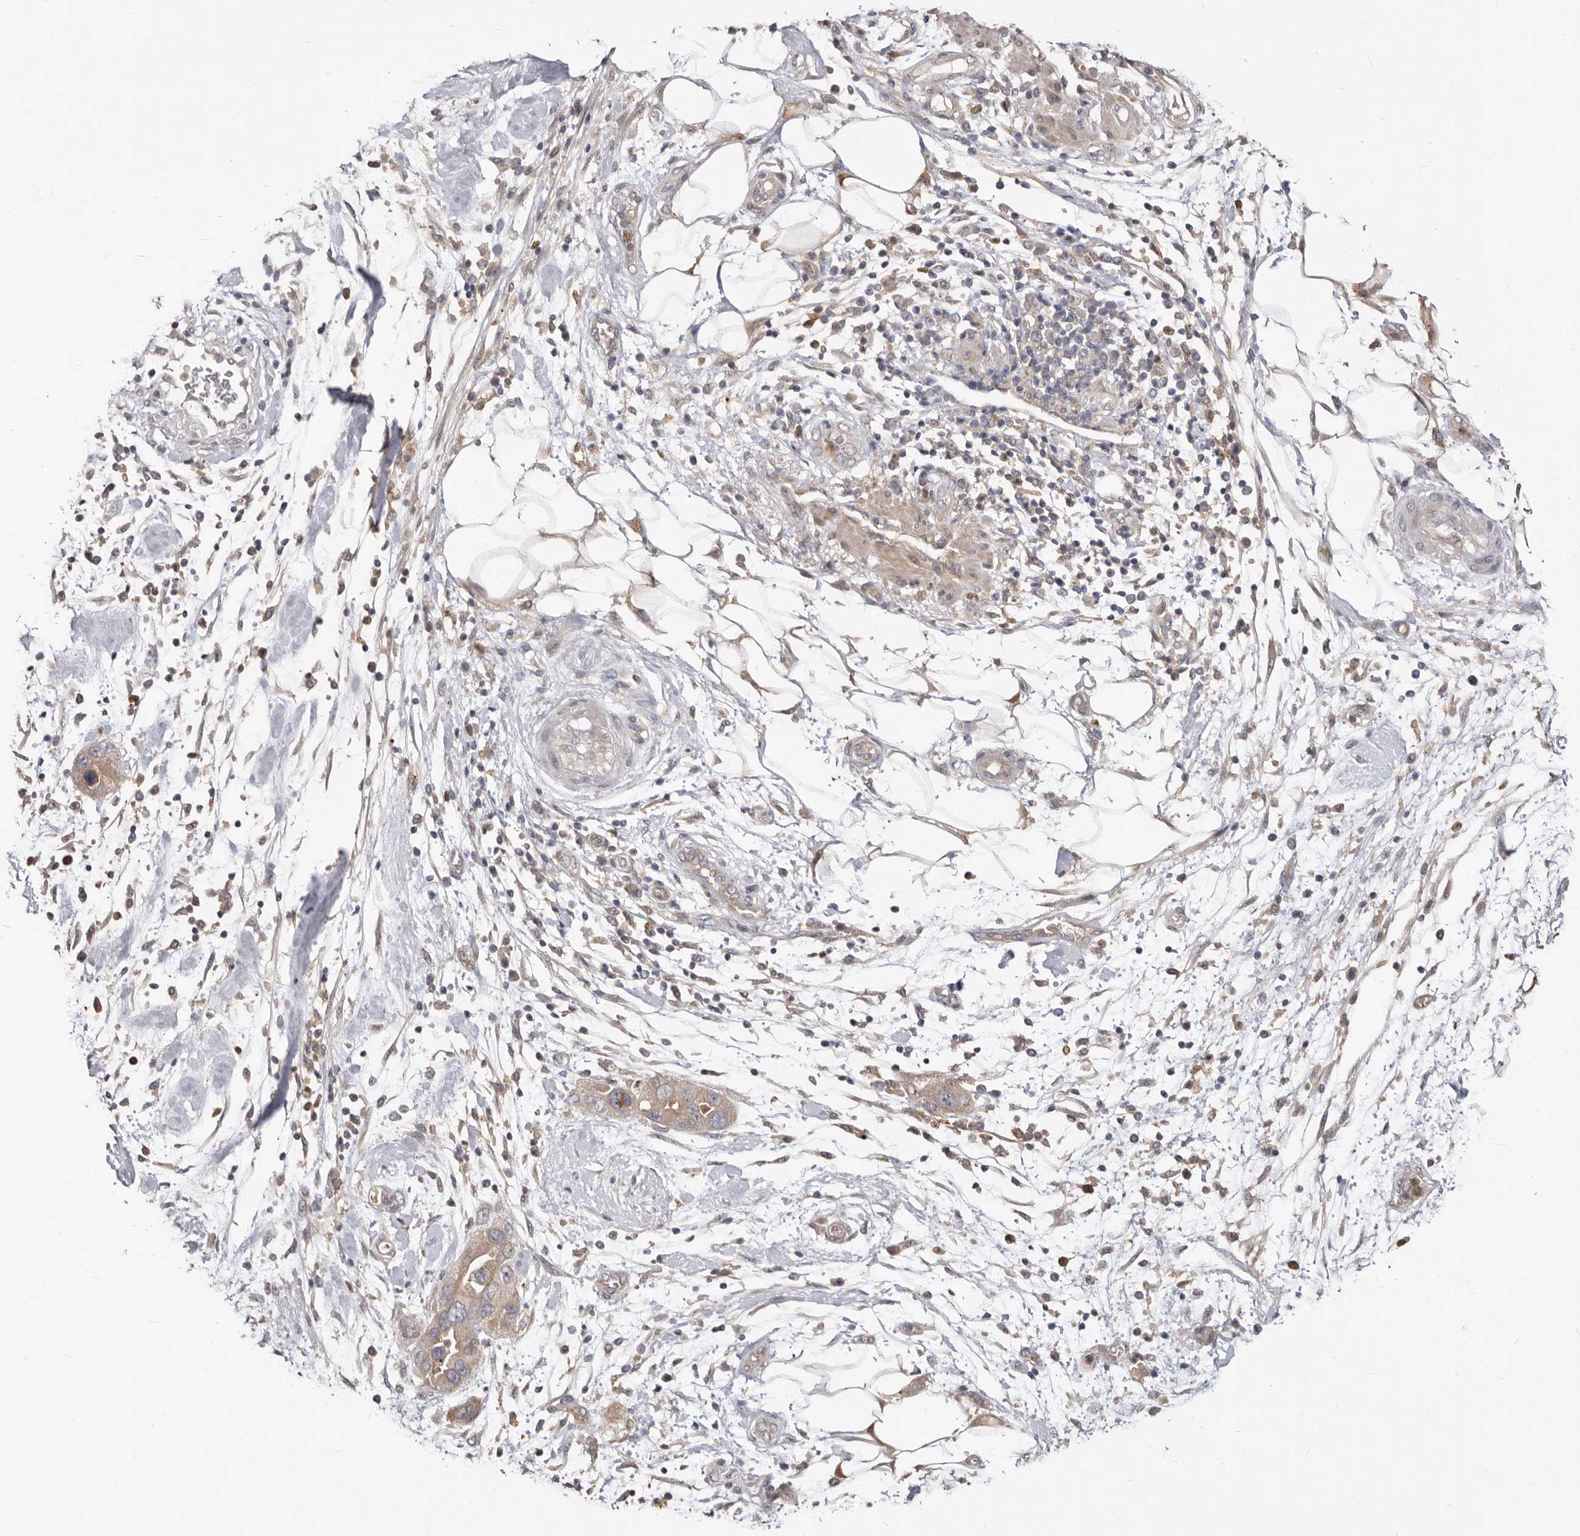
{"staining": {"intensity": "weak", "quantity": ">75%", "location": "cytoplasmic/membranous"}, "tissue": "pancreatic cancer", "cell_type": "Tumor cells", "image_type": "cancer", "snomed": [{"axis": "morphology", "description": "Normal tissue, NOS"}, {"axis": "morphology", "description": "Adenocarcinoma, NOS"}, {"axis": "topography", "description": "Pancreas"}], "caption": "This micrograph exhibits pancreatic adenocarcinoma stained with immunohistochemistry to label a protein in brown. The cytoplasmic/membranous of tumor cells show weak positivity for the protein. Nuclei are counter-stained blue.", "gene": "TC2N", "patient": {"sex": "female", "age": 71}}